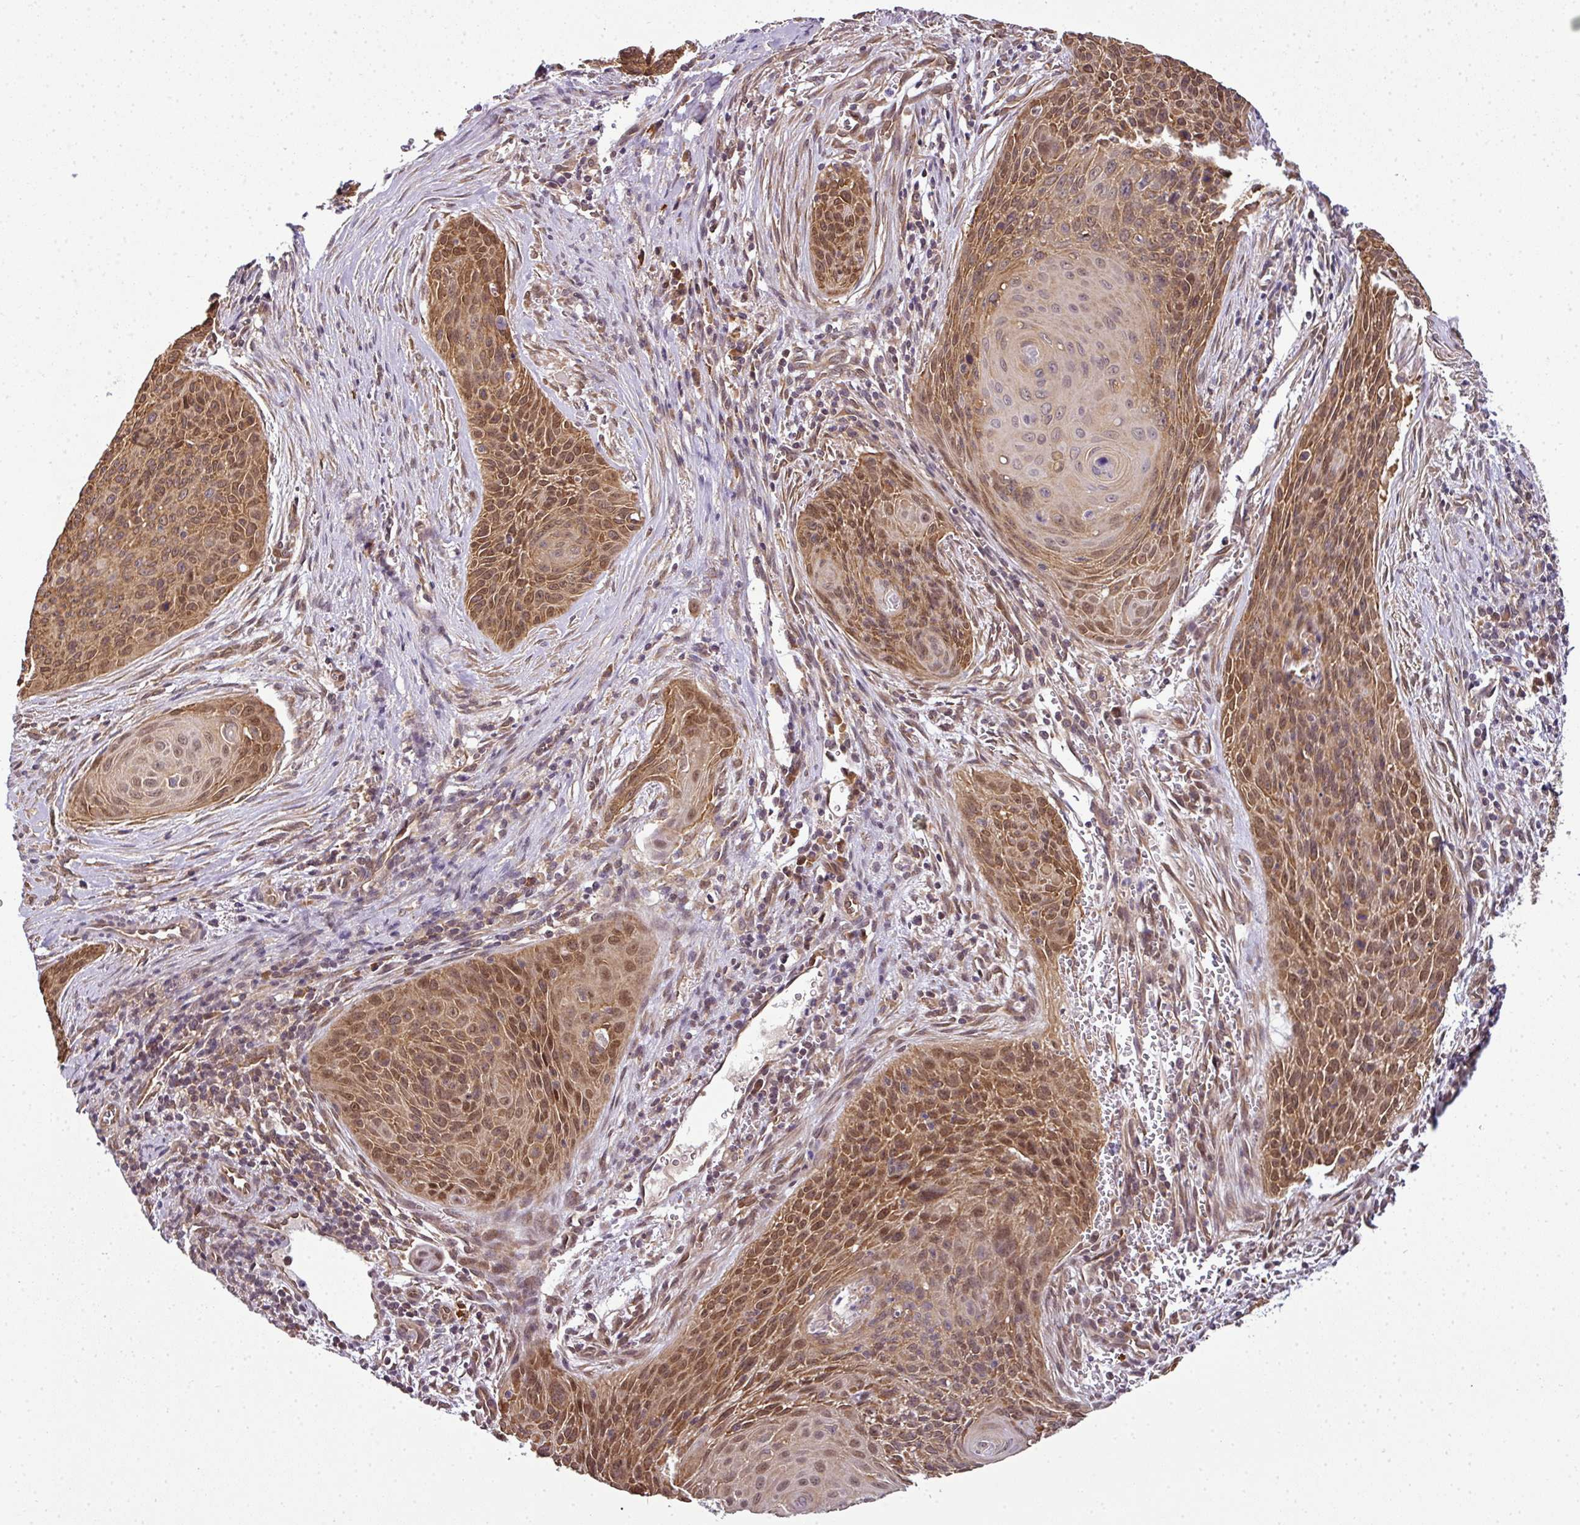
{"staining": {"intensity": "moderate", "quantity": ">75%", "location": "cytoplasmic/membranous,nuclear"}, "tissue": "cervical cancer", "cell_type": "Tumor cells", "image_type": "cancer", "snomed": [{"axis": "morphology", "description": "Squamous cell carcinoma, NOS"}, {"axis": "topography", "description": "Cervix"}], "caption": "There is medium levels of moderate cytoplasmic/membranous and nuclear expression in tumor cells of cervical cancer, as demonstrated by immunohistochemical staining (brown color).", "gene": "RBM4B", "patient": {"sex": "female", "age": 55}}